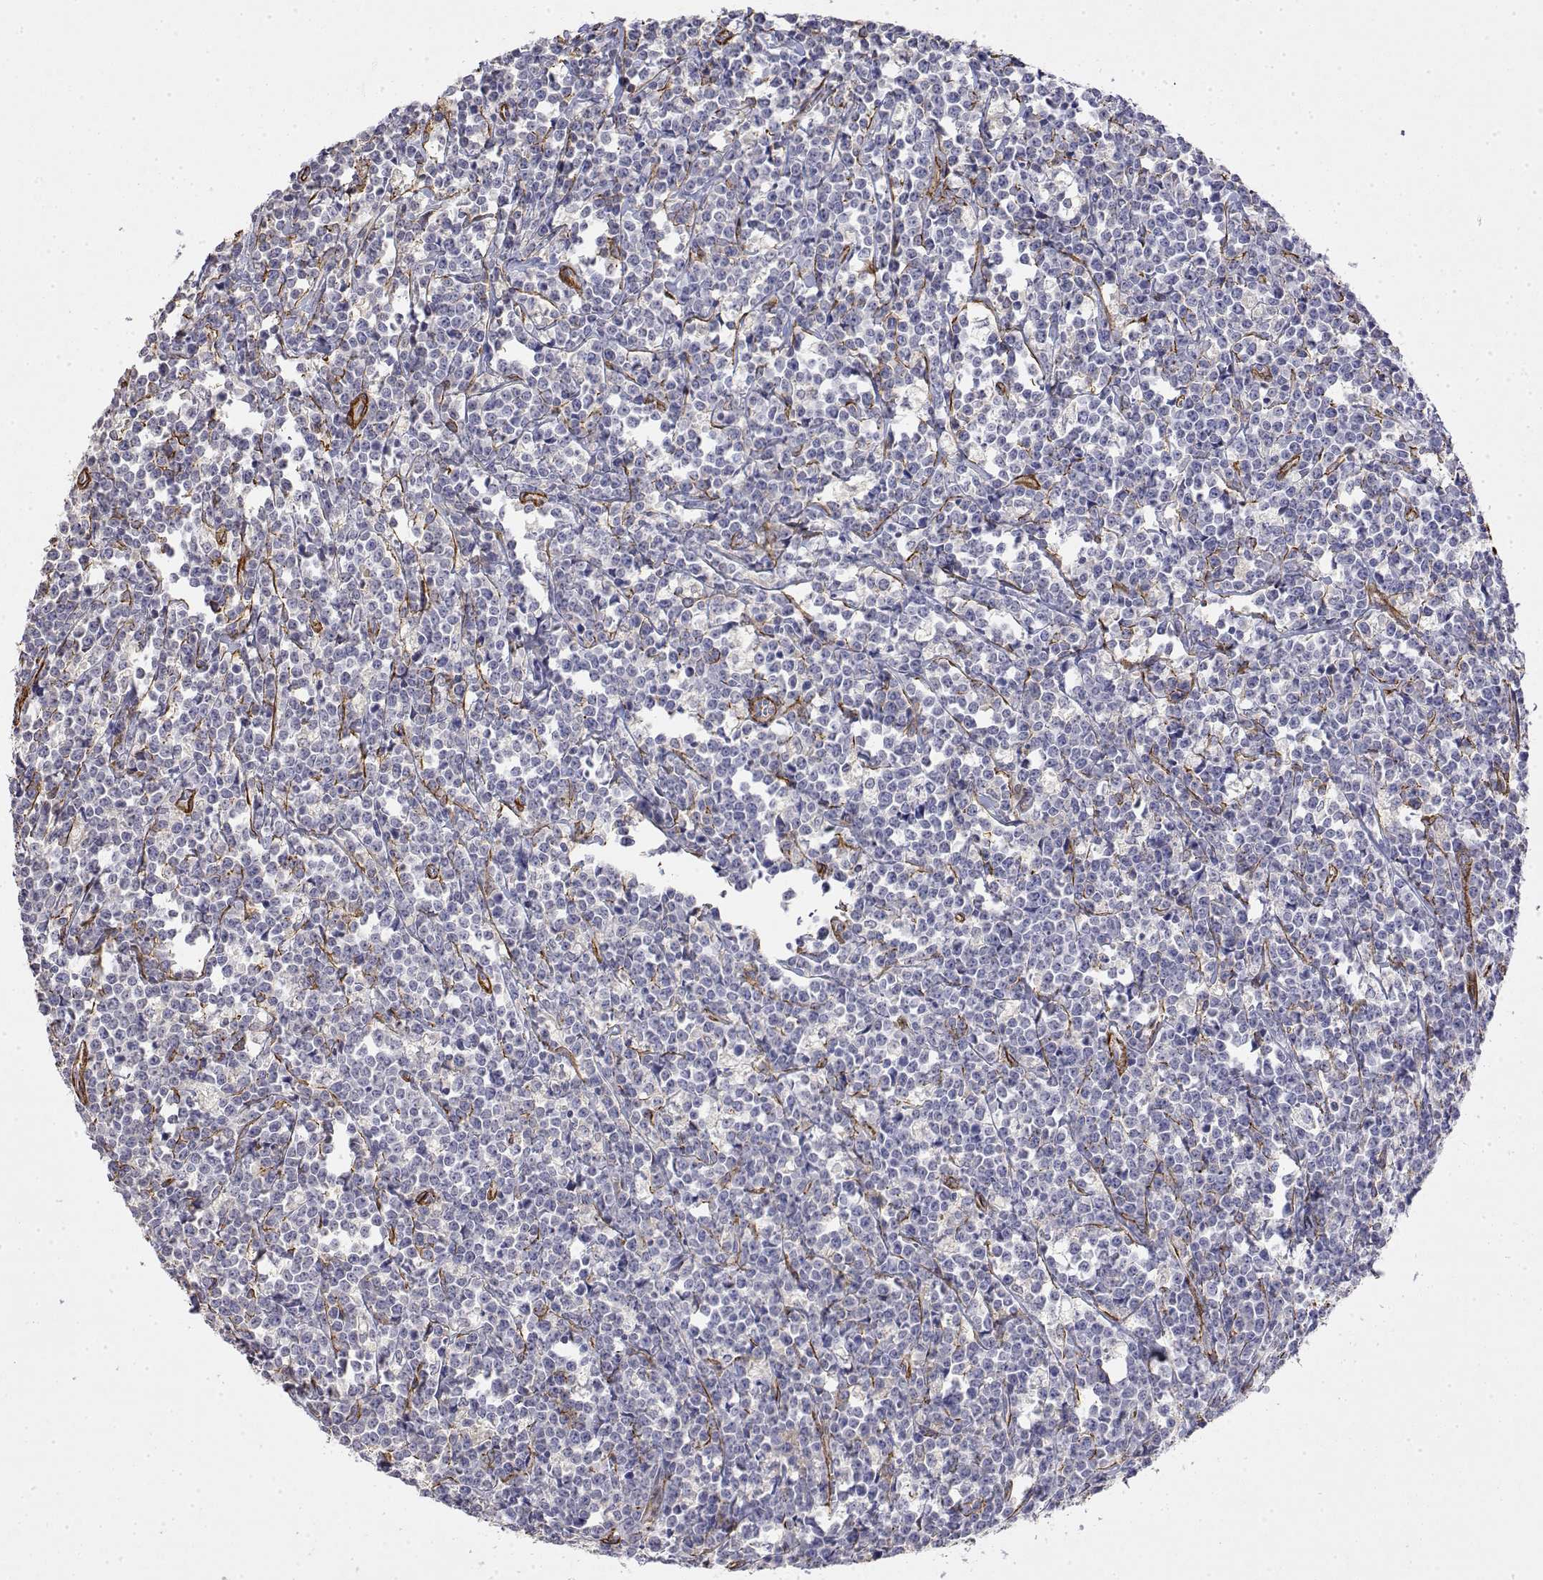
{"staining": {"intensity": "negative", "quantity": "none", "location": "none"}, "tissue": "lymphoma", "cell_type": "Tumor cells", "image_type": "cancer", "snomed": [{"axis": "morphology", "description": "Malignant lymphoma, non-Hodgkin's type, High grade"}, {"axis": "topography", "description": "Small intestine"}], "caption": "Protein analysis of malignant lymphoma, non-Hodgkin's type (high-grade) exhibits no significant positivity in tumor cells. The staining was performed using DAB (3,3'-diaminobenzidine) to visualize the protein expression in brown, while the nuclei were stained in blue with hematoxylin (Magnification: 20x).", "gene": "SOWAHD", "patient": {"sex": "female", "age": 56}}